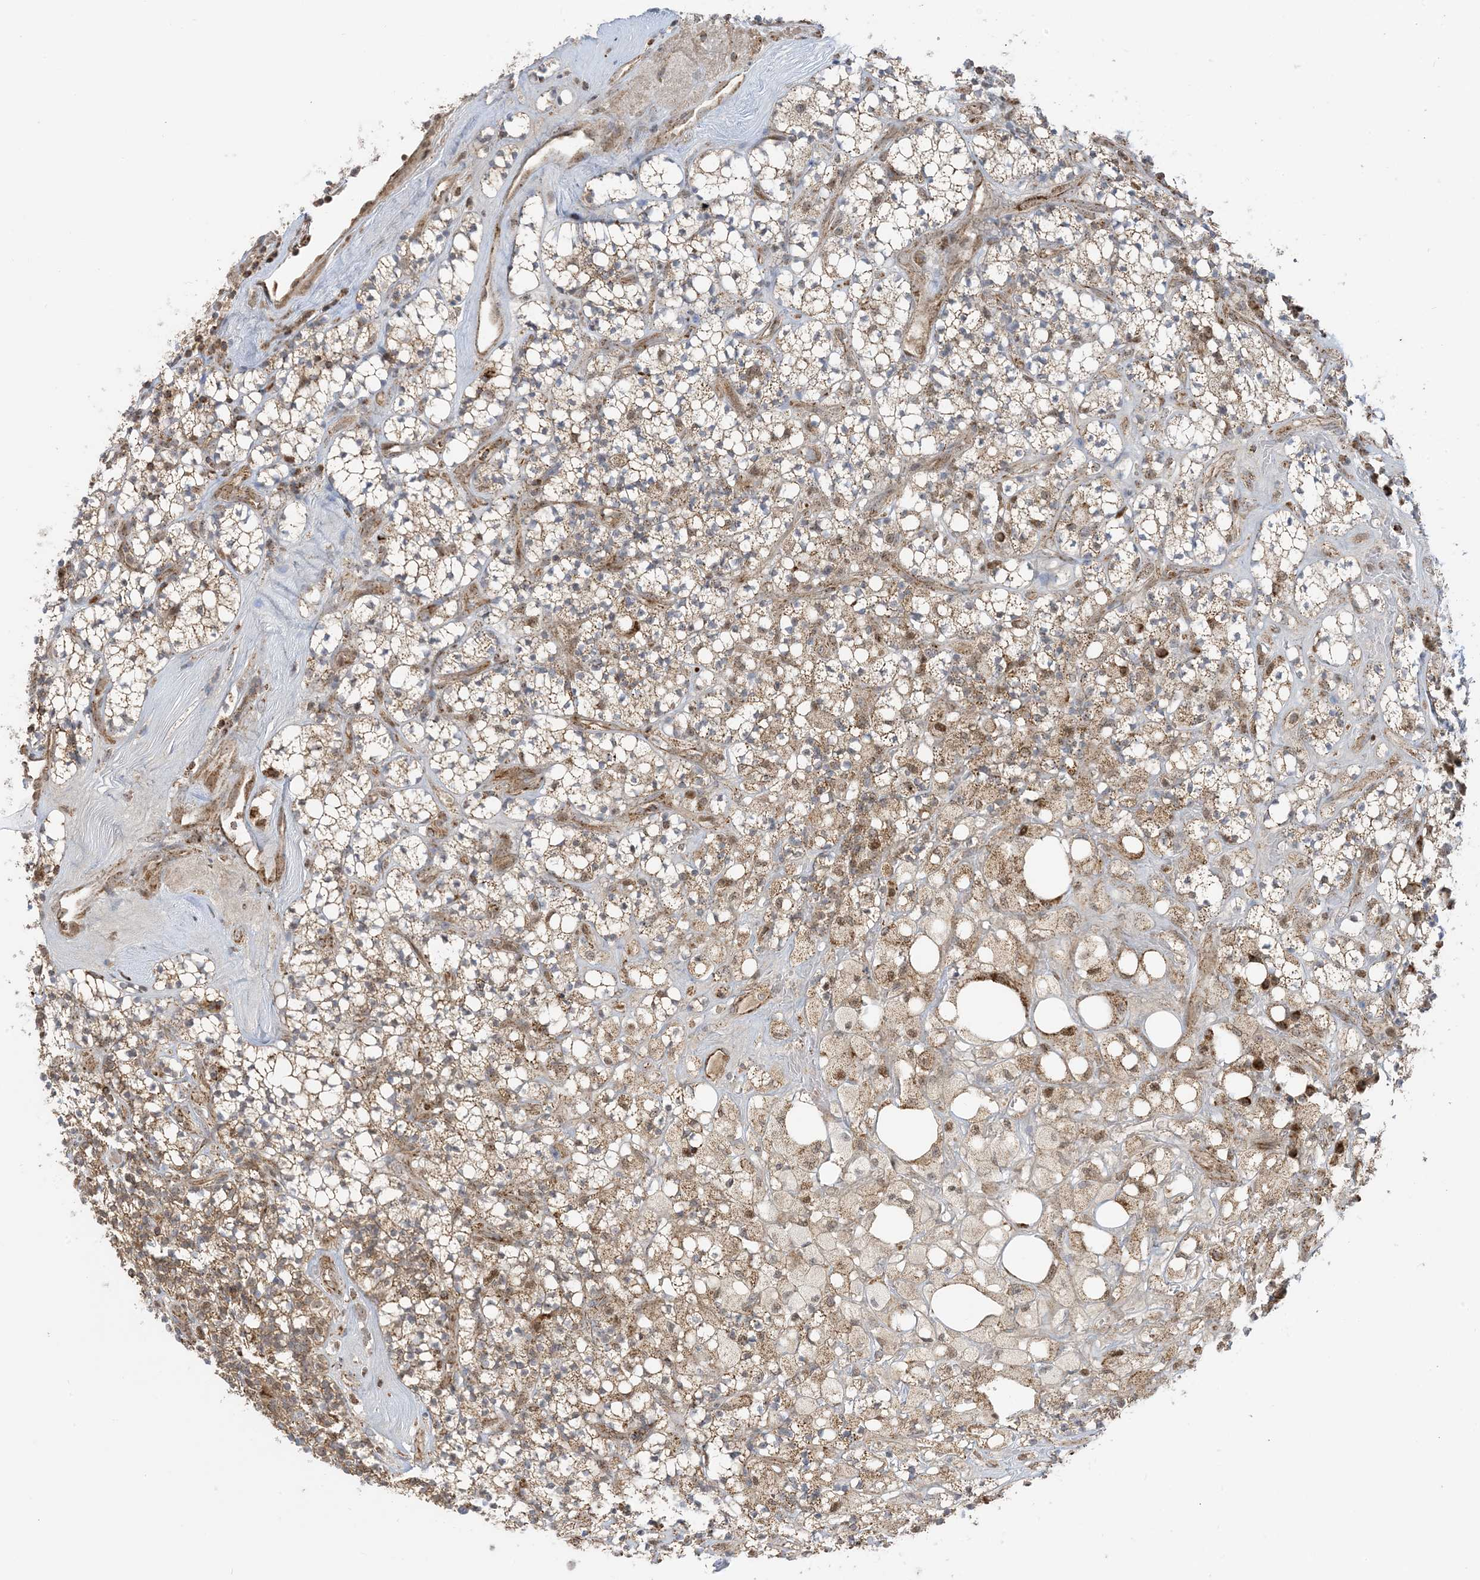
{"staining": {"intensity": "moderate", "quantity": ">75%", "location": "cytoplasmic/membranous,nuclear"}, "tissue": "renal cancer", "cell_type": "Tumor cells", "image_type": "cancer", "snomed": [{"axis": "morphology", "description": "Adenocarcinoma, NOS"}, {"axis": "topography", "description": "Kidney"}], "caption": "Renal cancer (adenocarcinoma) stained for a protein (brown) demonstrates moderate cytoplasmic/membranous and nuclear positive staining in approximately >75% of tumor cells.", "gene": "MAPKBP1", "patient": {"sex": "male", "age": 77}}